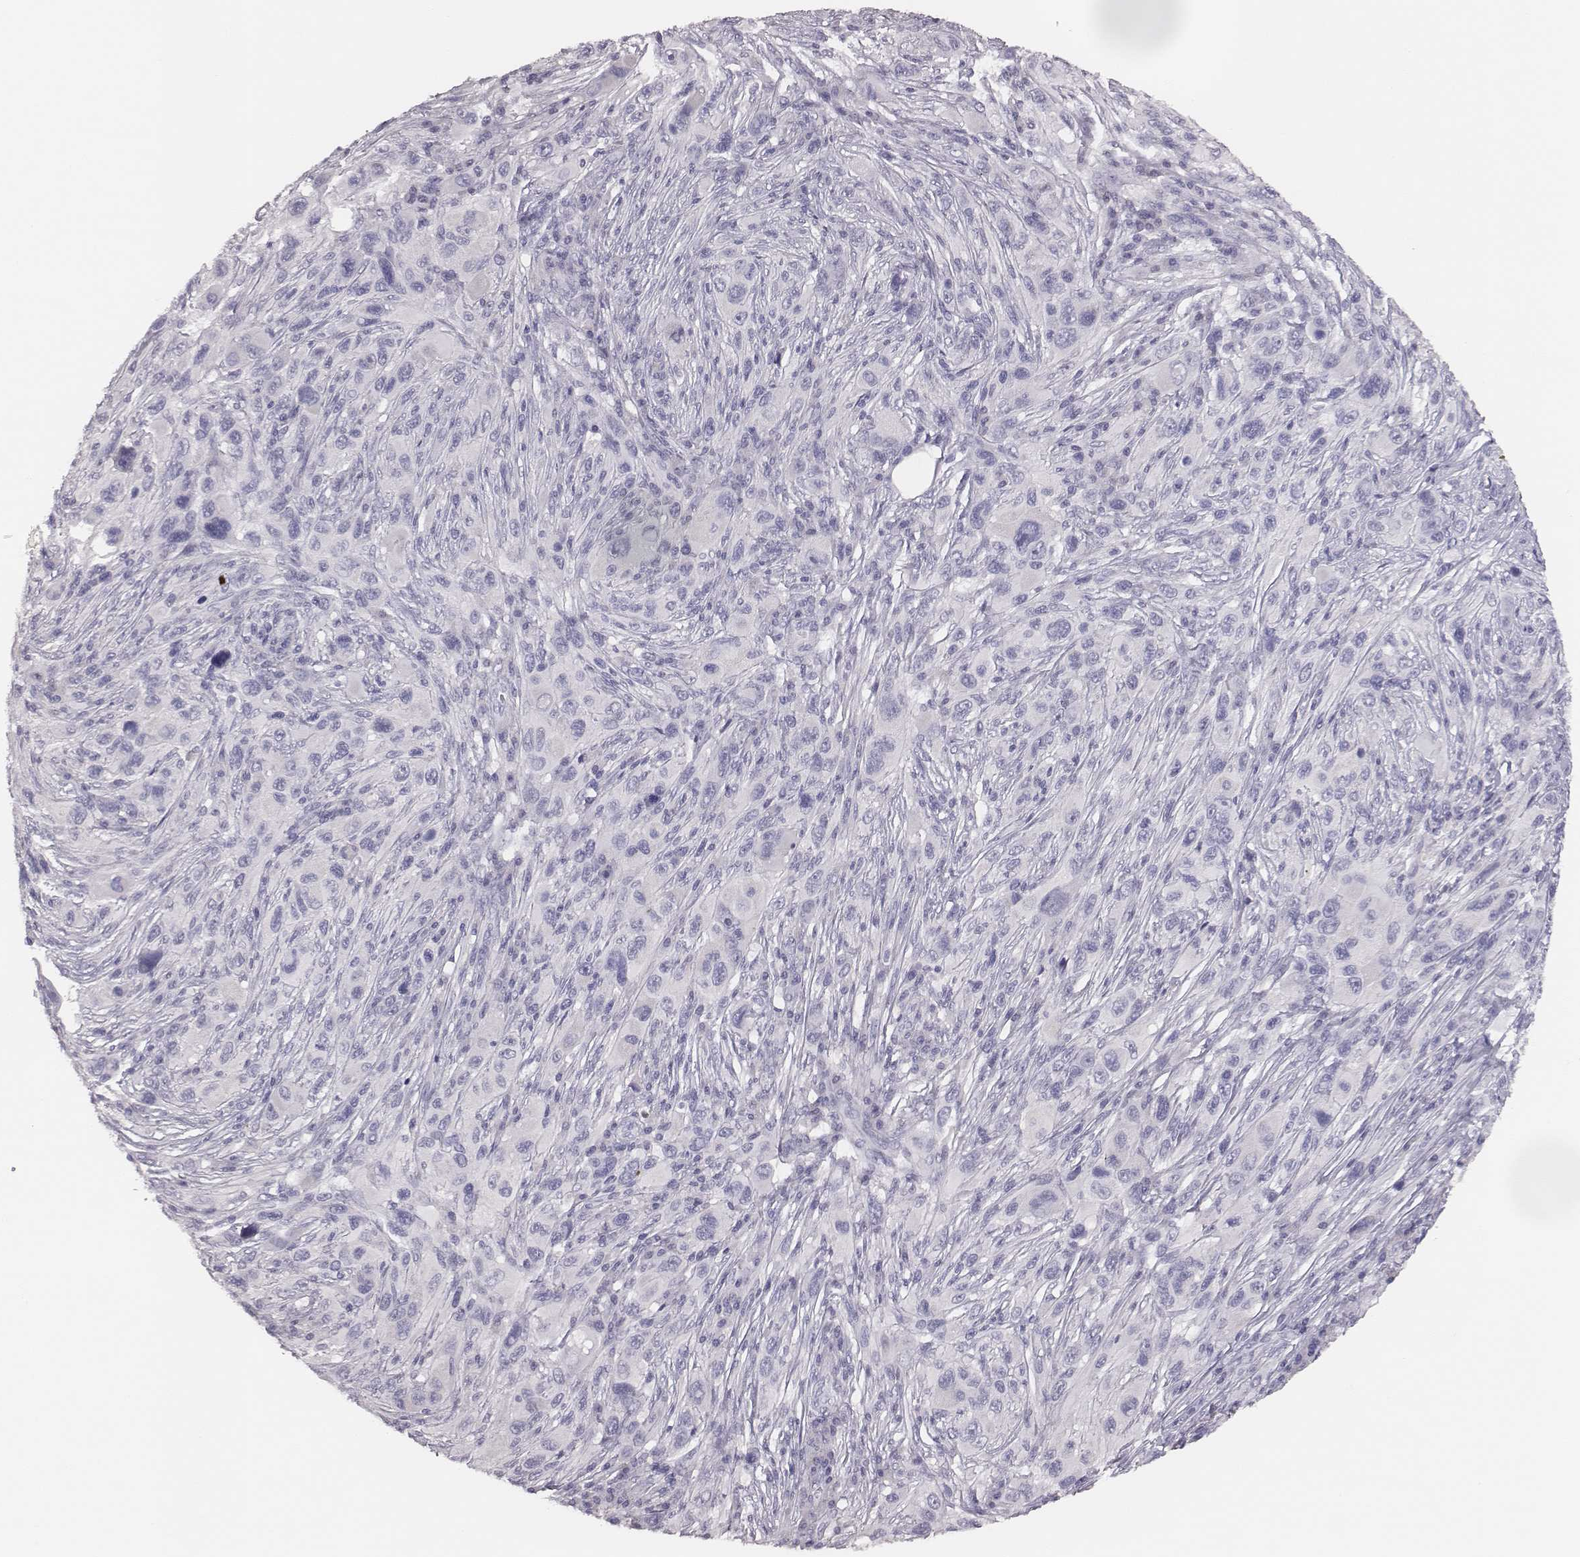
{"staining": {"intensity": "negative", "quantity": "none", "location": "none"}, "tissue": "melanoma", "cell_type": "Tumor cells", "image_type": "cancer", "snomed": [{"axis": "morphology", "description": "Malignant melanoma, NOS"}, {"axis": "topography", "description": "Skin"}], "caption": "A high-resolution histopathology image shows immunohistochemistry (IHC) staining of malignant melanoma, which displays no significant positivity in tumor cells.", "gene": "MYH6", "patient": {"sex": "male", "age": 53}}